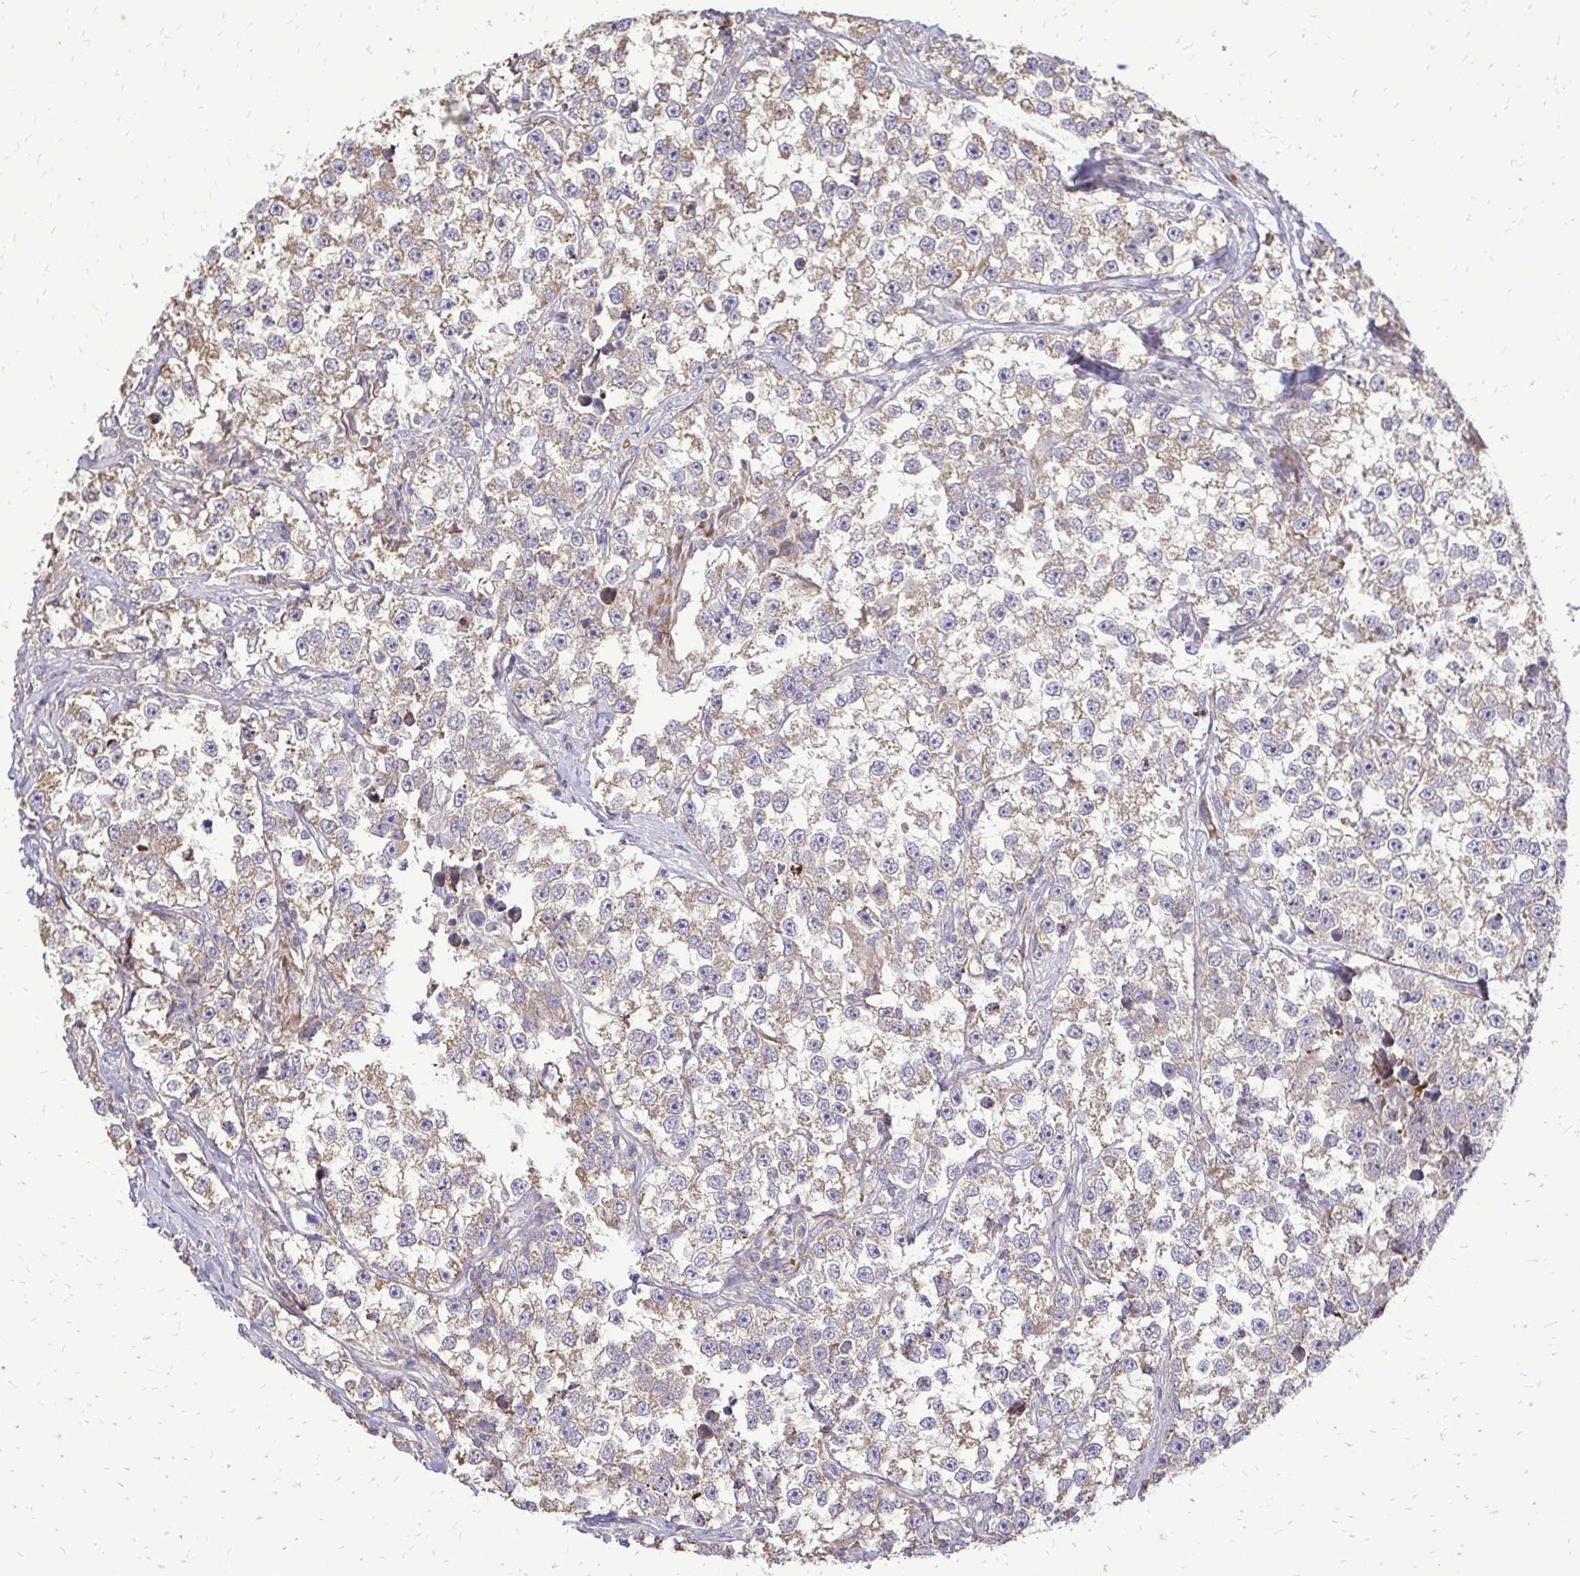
{"staining": {"intensity": "weak", "quantity": ">75%", "location": "cytoplasmic/membranous"}, "tissue": "testis cancer", "cell_type": "Tumor cells", "image_type": "cancer", "snomed": [{"axis": "morphology", "description": "Seminoma, NOS"}, {"axis": "topography", "description": "Testis"}], "caption": "Immunohistochemical staining of human testis cancer demonstrates low levels of weak cytoplasmic/membranous expression in about >75% of tumor cells. (brown staining indicates protein expression, while blue staining denotes nuclei).", "gene": "RPS3", "patient": {"sex": "male", "age": 46}}